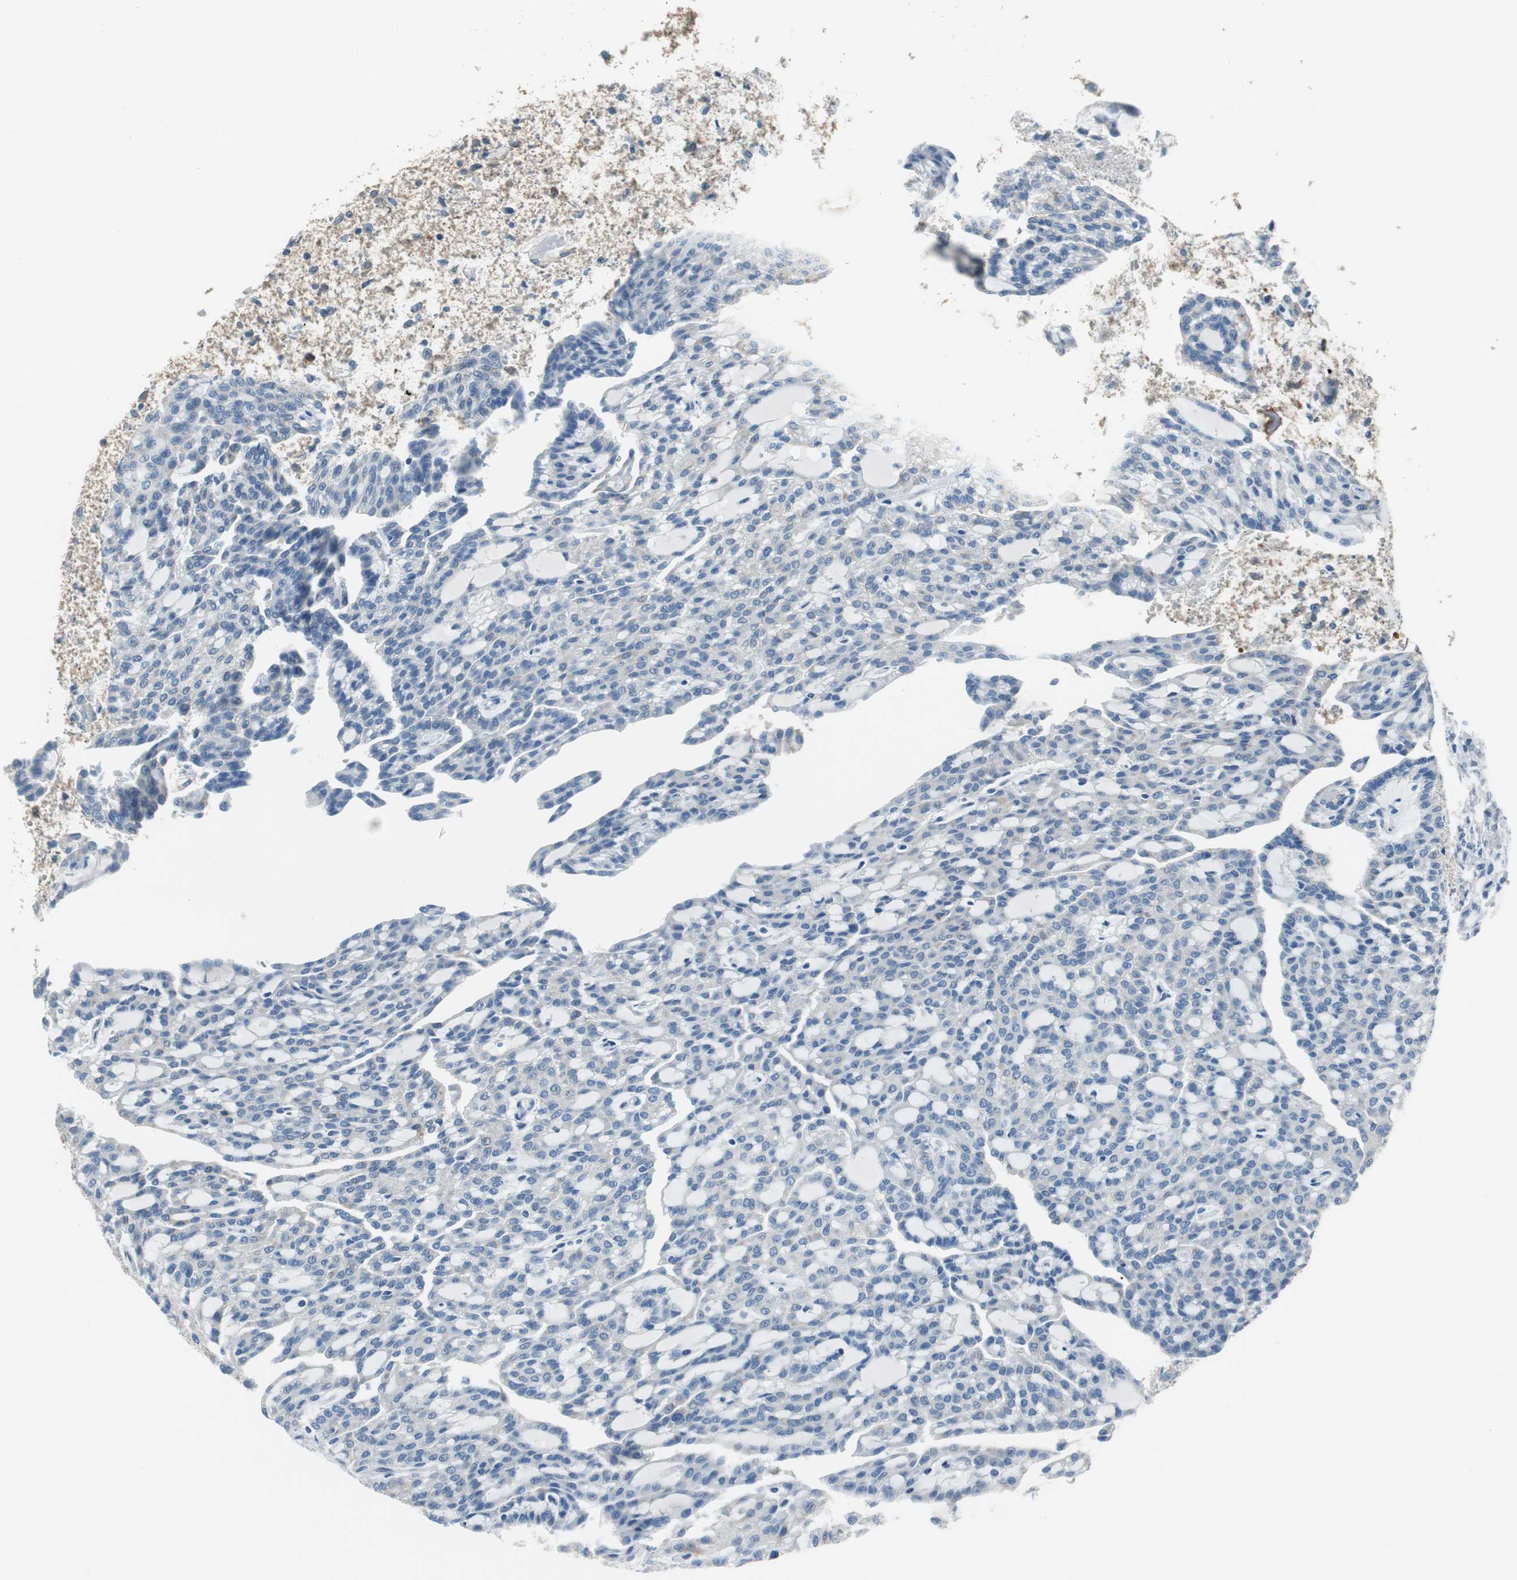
{"staining": {"intensity": "negative", "quantity": "none", "location": "none"}, "tissue": "renal cancer", "cell_type": "Tumor cells", "image_type": "cancer", "snomed": [{"axis": "morphology", "description": "Adenocarcinoma, NOS"}, {"axis": "topography", "description": "Kidney"}], "caption": "There is no significant positivity in tumor cells of adenocarcinoma (renal).", "gene": "ALDH4A1", "patient": {"sex": "male", "age": 63}}